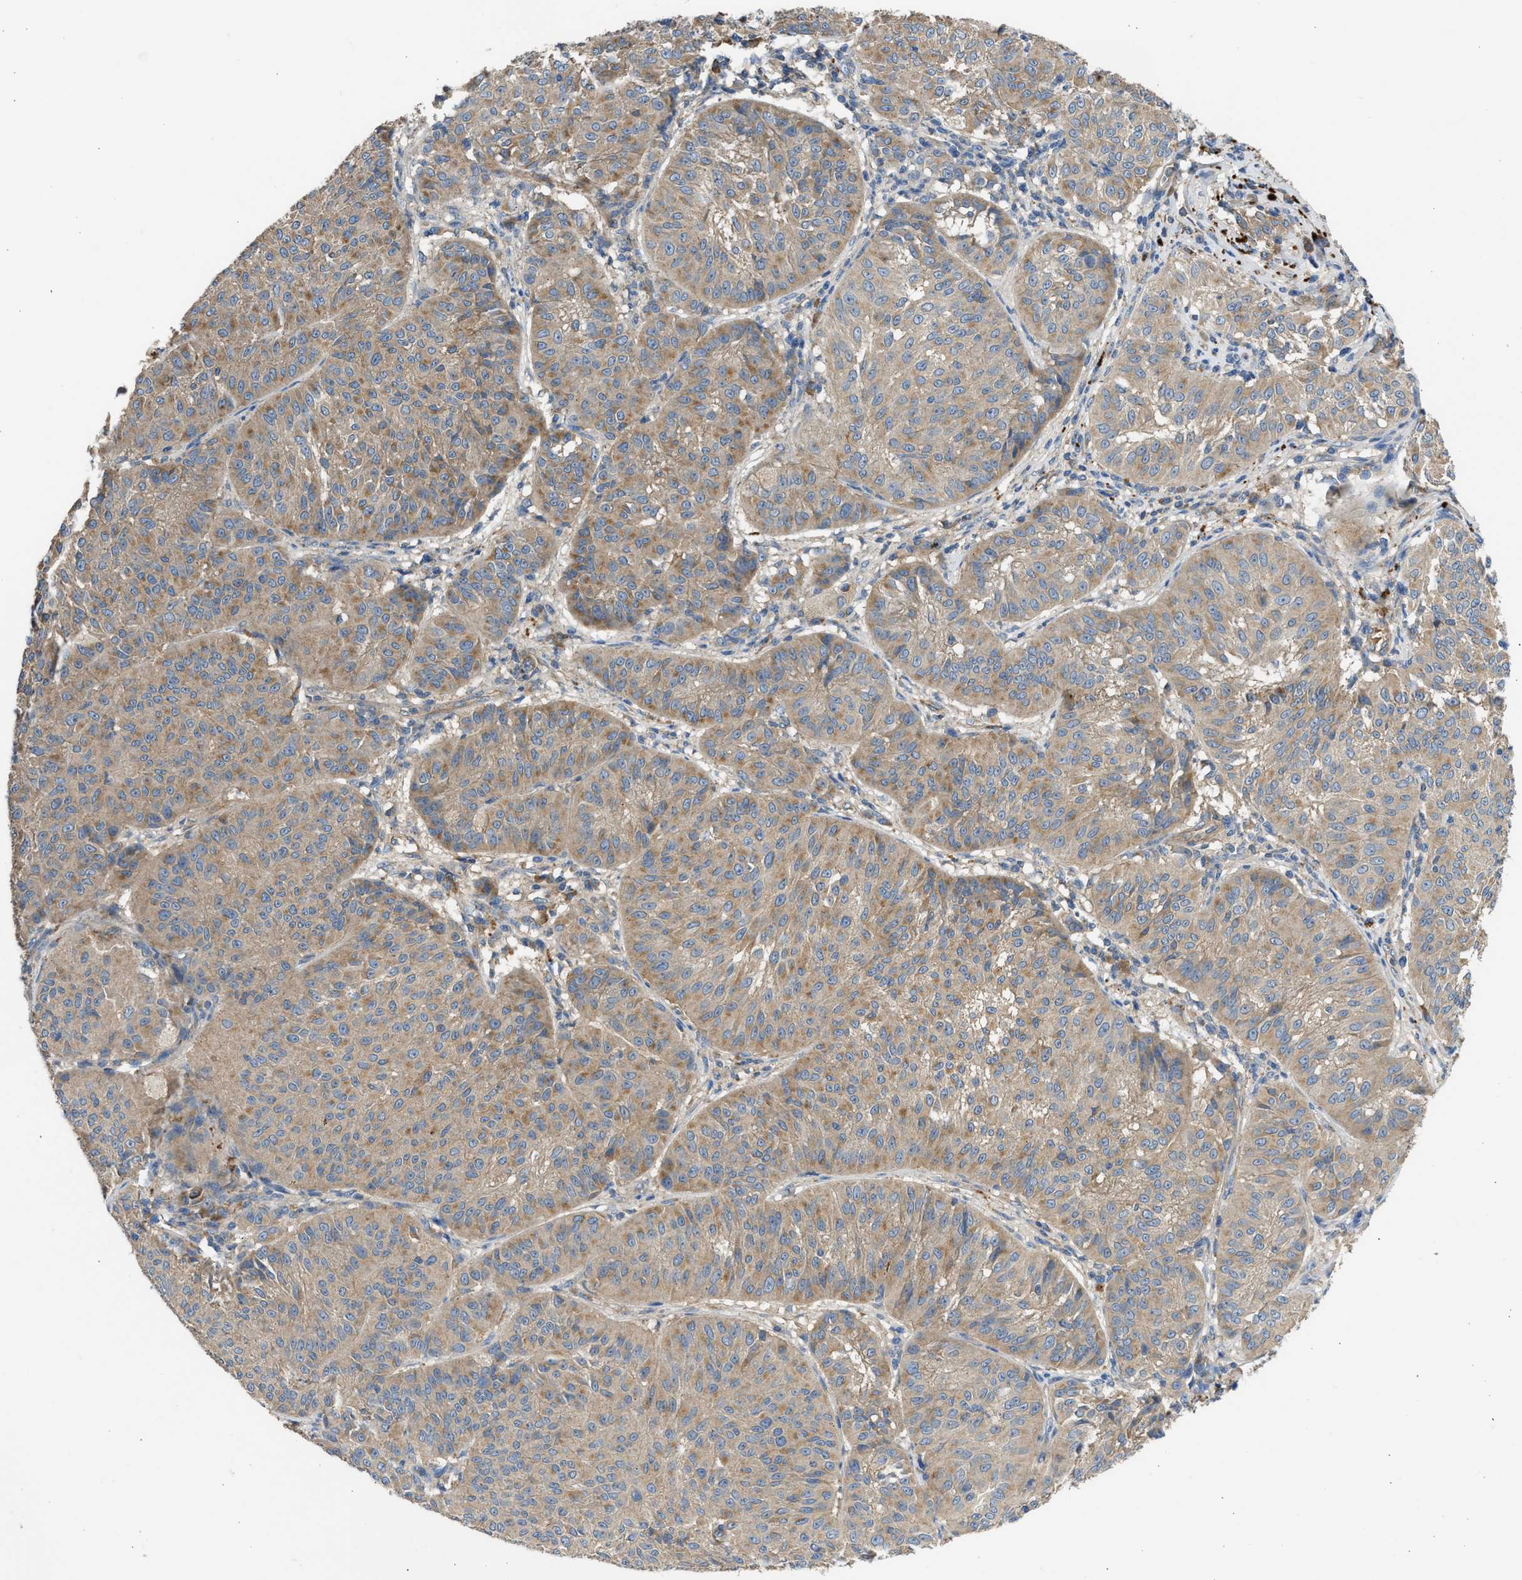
{"staining": {"intensity": "moderate", "quantity": ">75%", "location": "cytoplasmic/membranous"}, "tissue": "melanoma", "cell_type": "Tumor cells", "image_type": "cancer", "snomed": [{"axis": "morphology", "description": "Malignant melanoma, NOS"}, {"axis": "topography", "description": "Skin"}], "caption": "A brown stain highlights moderate cytoplasmic/membranous staining of a protein in human melanoma tumor cells.", "gene": "CSRNP2", "patient": {"sex": "female", "age": 72}}